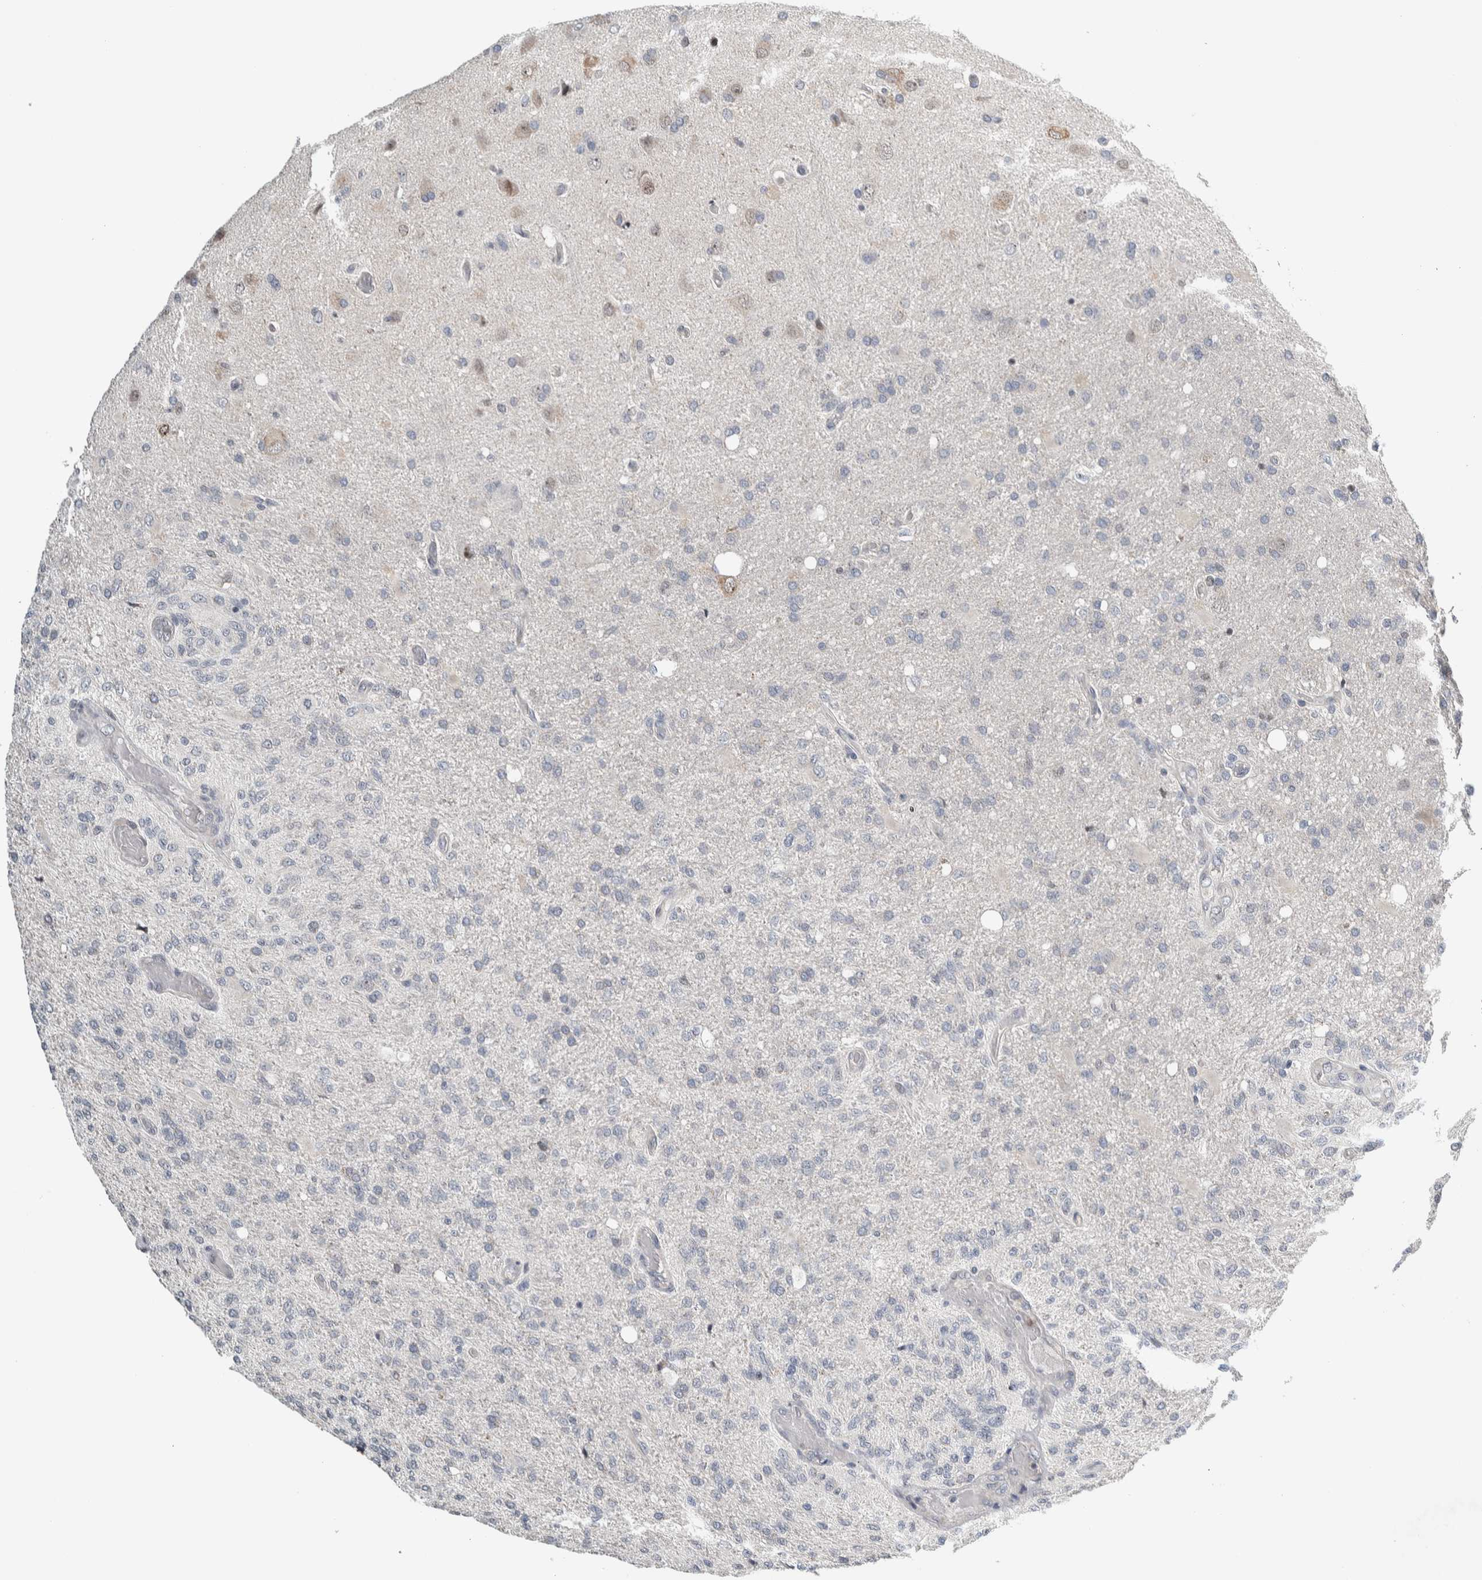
{"staining": {"intensity": "negative", "quantity": "none", "location": "none"}, "tissue": "glioma", "cell_type": "Tumor cells", "image_type": "cancer", "snomed": [{"axis": "morphology", "description": "Normal tissue, NOS"}, {"axis": "morphology", "description": "Glioma, malignant, High grade"}, {"axis": "topography", "description": "Cerebral cortex"}], "caption": "Tumor cells show no significant protein expression in malignant glioma (high-grade).", "gene": "NEUROD1", "patient": {"sex": "male", "age": 77}}